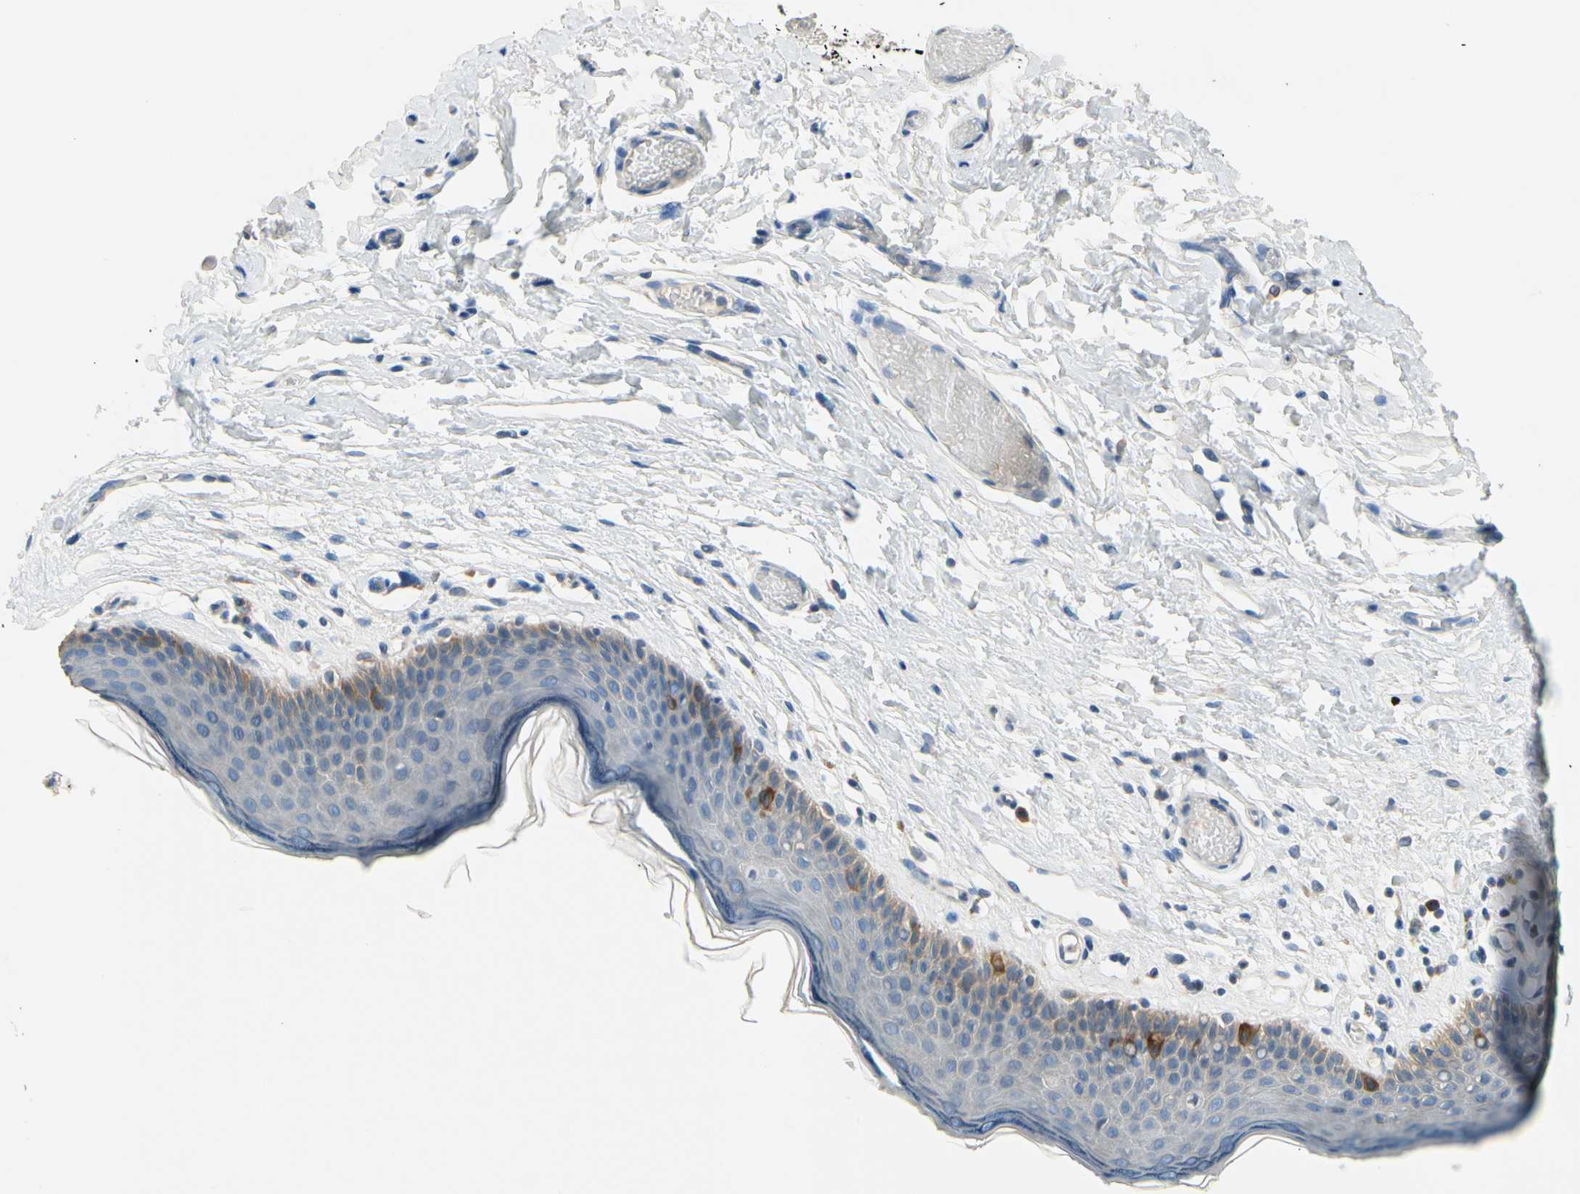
{"staining": {"intensity": "moderate", "quantity": "<25%", "location": "cytoplasmic/membranous"}, "tissue": "skin", "cell_type": "Epidermal cells", "image_type": "normal", "snomed": [{"axis": "morphology", "description": "Normal tissue, NOS"}, {"axis": "morphology", "description": "Inflammation, NOS"}, {"axis": "topography", "description": "Vulva"}], "caption": "A high-resolution micrograph shows immunohistochemistry staining of benign skin, which demonstrates moderate cytoplasmic/membranous staining in approximately <25% of epidermal cells. (Brightfield microscopy of DAB IHC at high magnification).", "gene": "CKAP2", "patient": {"sex": "female", "age": 84}}